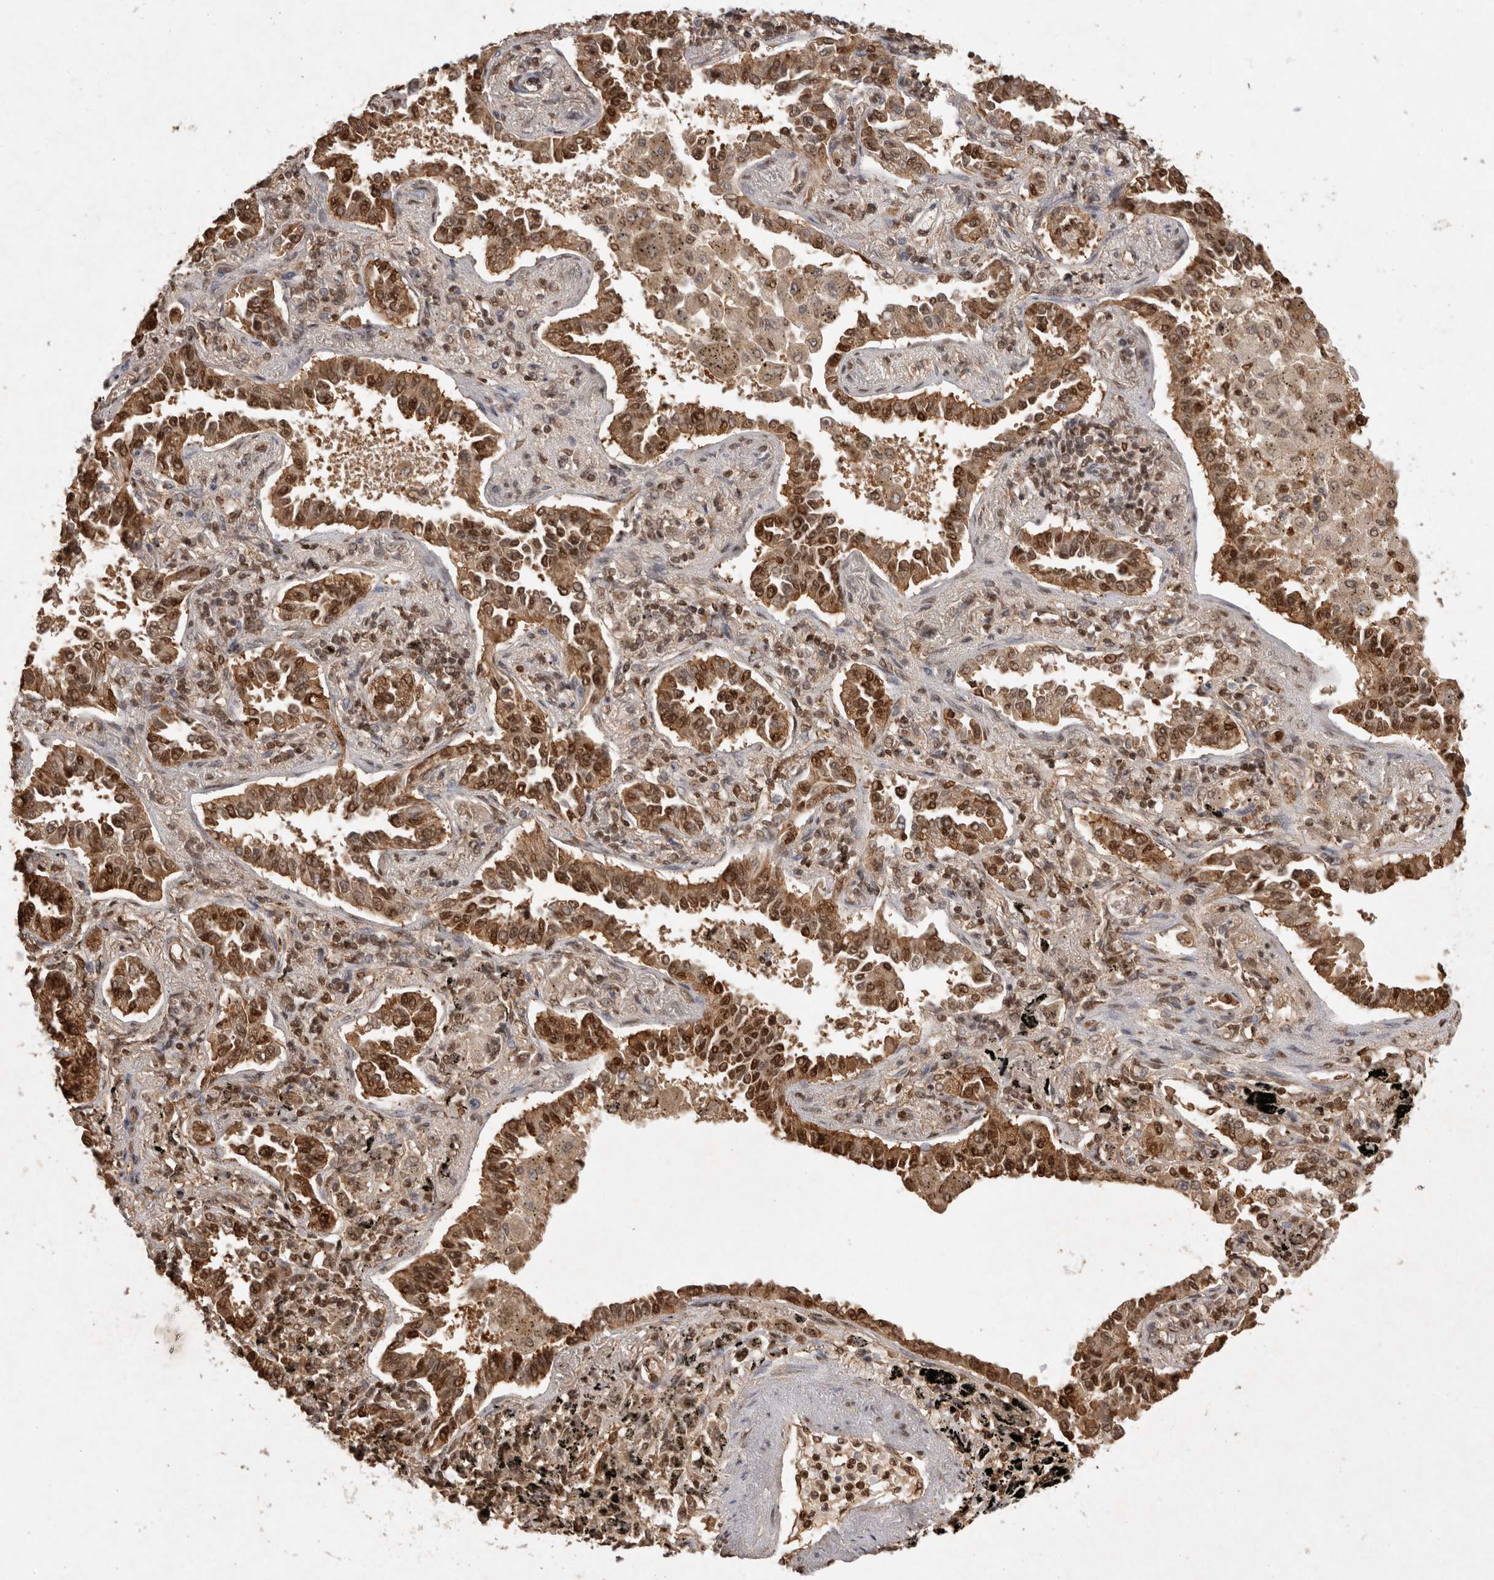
{"staining": {"intensity": "moderate", "quantity": ">75%", "location": "cytoplasmic/membranous,nuclear"}, "tissue": "lung cancer", "cell_type": "Tumor cells", "image_type": "cancer", "snomed": [{"axis": "morphology", "description": "Normal tissue, NOS"}, {"axis": "morphology", "description": "Adenocarcinoma, NOS"}, {"axis": "topography", "description": "Lung"}], "caption": "Protein staining exhibits moderate cytoplasmic/membranous and nuclear positivity in about >75% of tumor cells in lung adenocarcinoma. (DAB IHC, brown staining for protein, blue staining for nuclei).", "gene": "HDGF", "patient": {"sex": "male", "age": 59}}